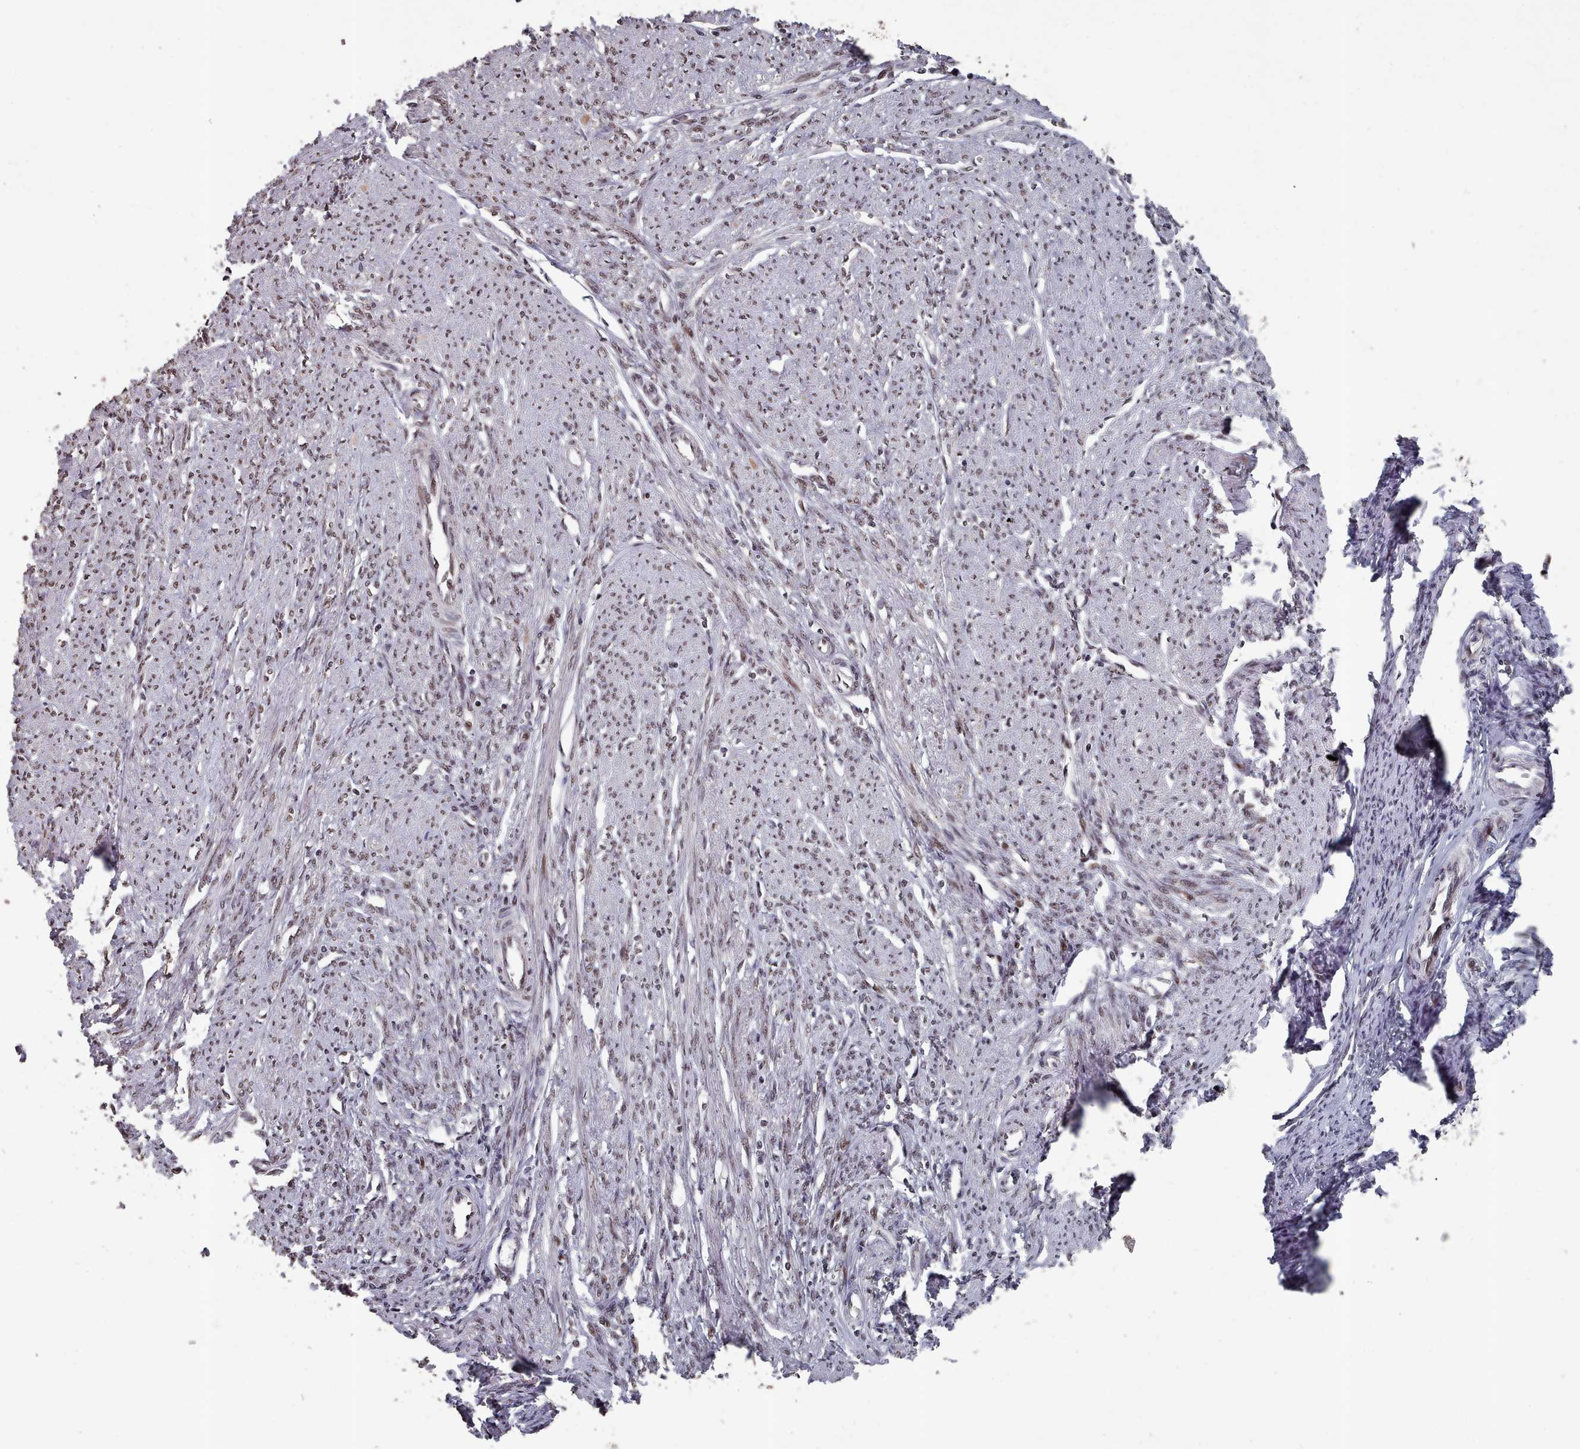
{"staining": {"intensity": "moderate", "quantity": ">75%", "location": "nuclear"}, "tissue": "smooth muscle", "cell_type": "Smooth muscle cells", "image_type": "normal", "snomed": [{"axis": "morphology", "description": "Normal tissue, NOS"}, {"axis": "topography", "description": "Smooth muscle"}, {"axis": "topography", "description": "Uterus"}], "caption": "Brown immunohistochemical staining in benign smooth muscle displays moderate nuclear staining in about >75% of smooth muscle cells.", "gene": "PNRC2", "patient": {"sex": "female", "age": 59}}